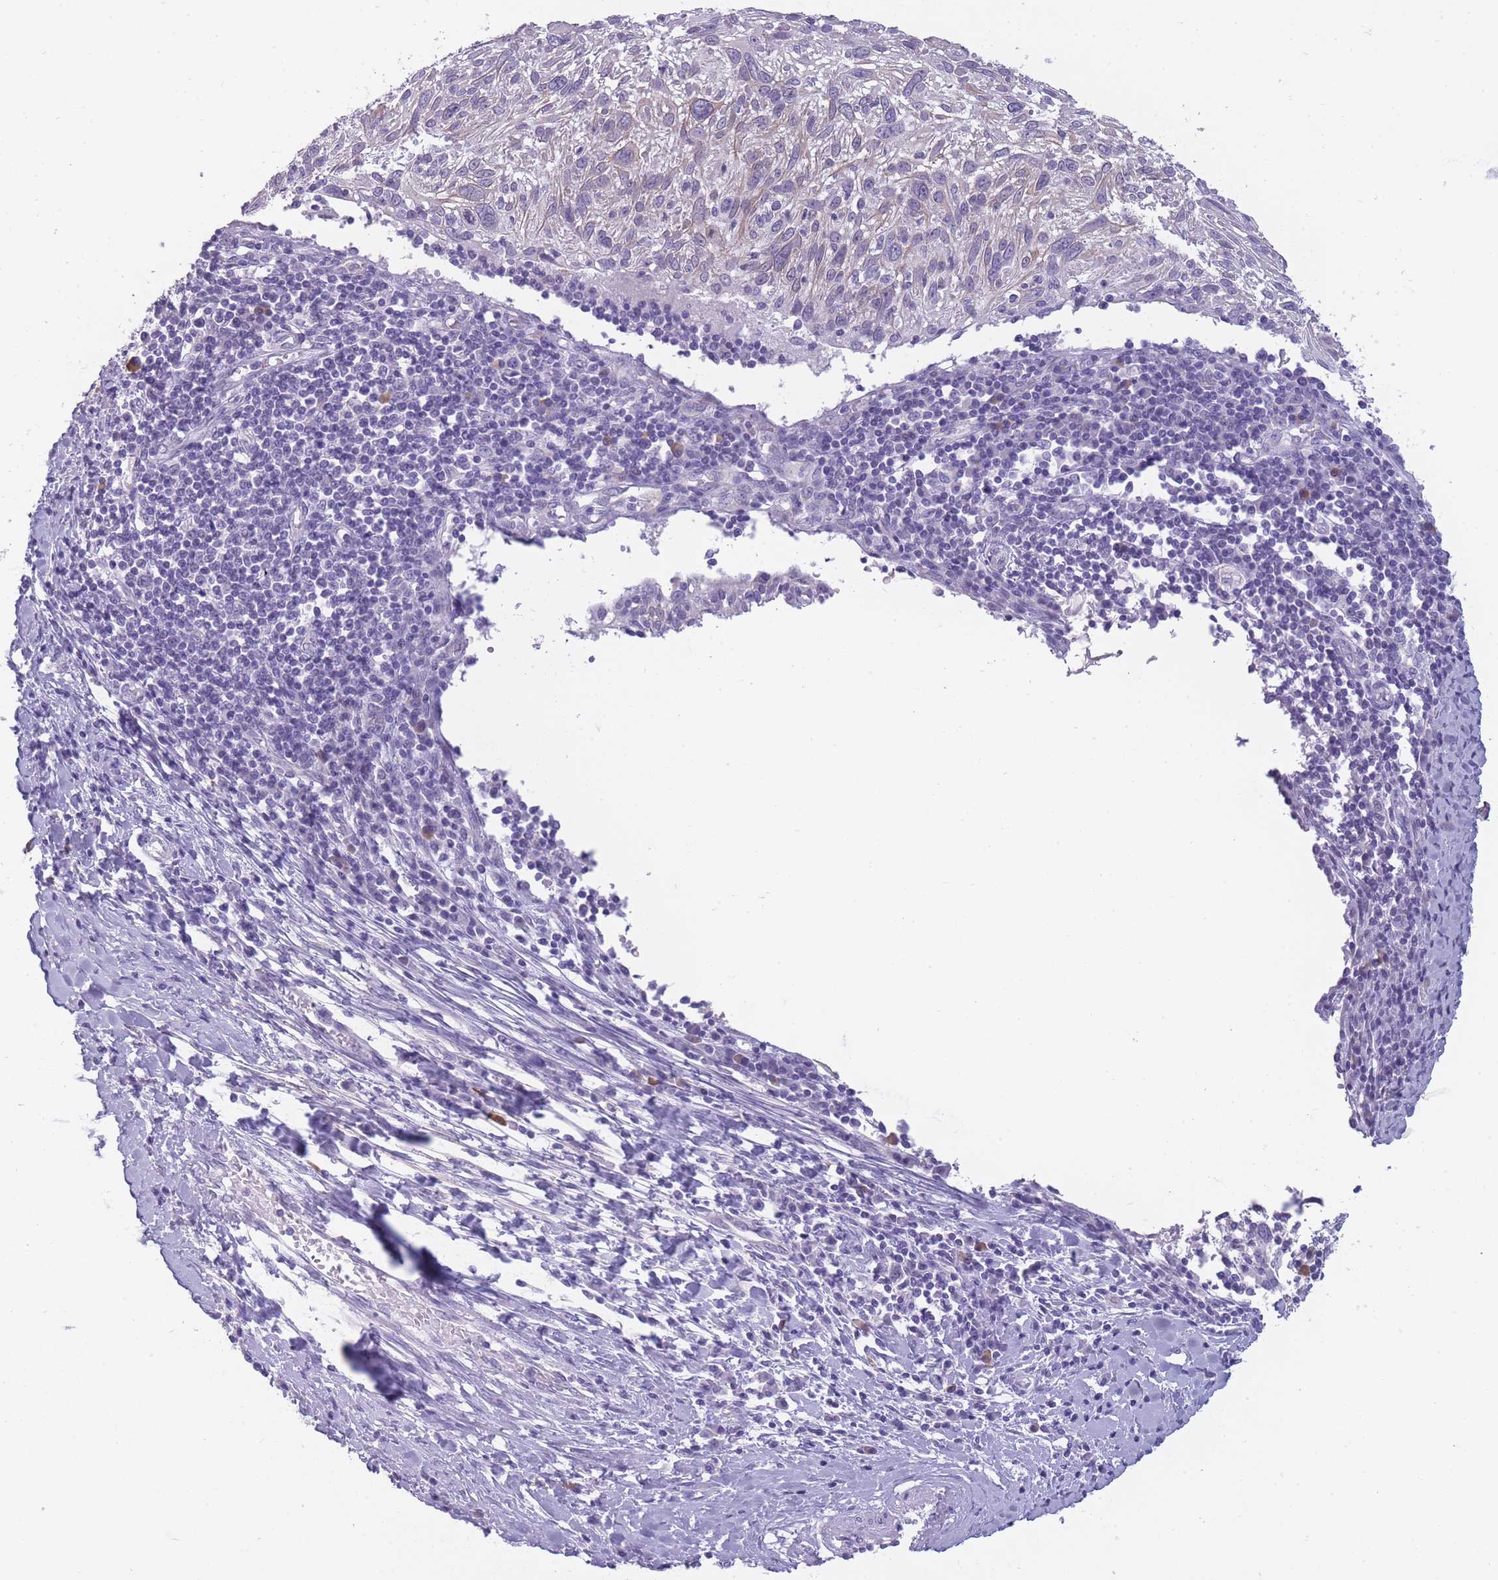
{"staining": {"intensity": "negative", "quantity": "none", "location": "none"}, "tissue": "cervical cancer", "cell_type": "Tumor cells", "image_type": "cancer", "snomed": [{"axis": "morphology", "description": "Squamous cell carcinoma, NOS"}, {"axis": "topography", "description": "Cervix"}], "caption": "Image shows no protein positivity in tumor cells of cervical squamous cell carcinoma tissue. (DAB IHC, high magnification).", "gene": "DCANP1", "patient": {"sex": "female", "age": 51}}